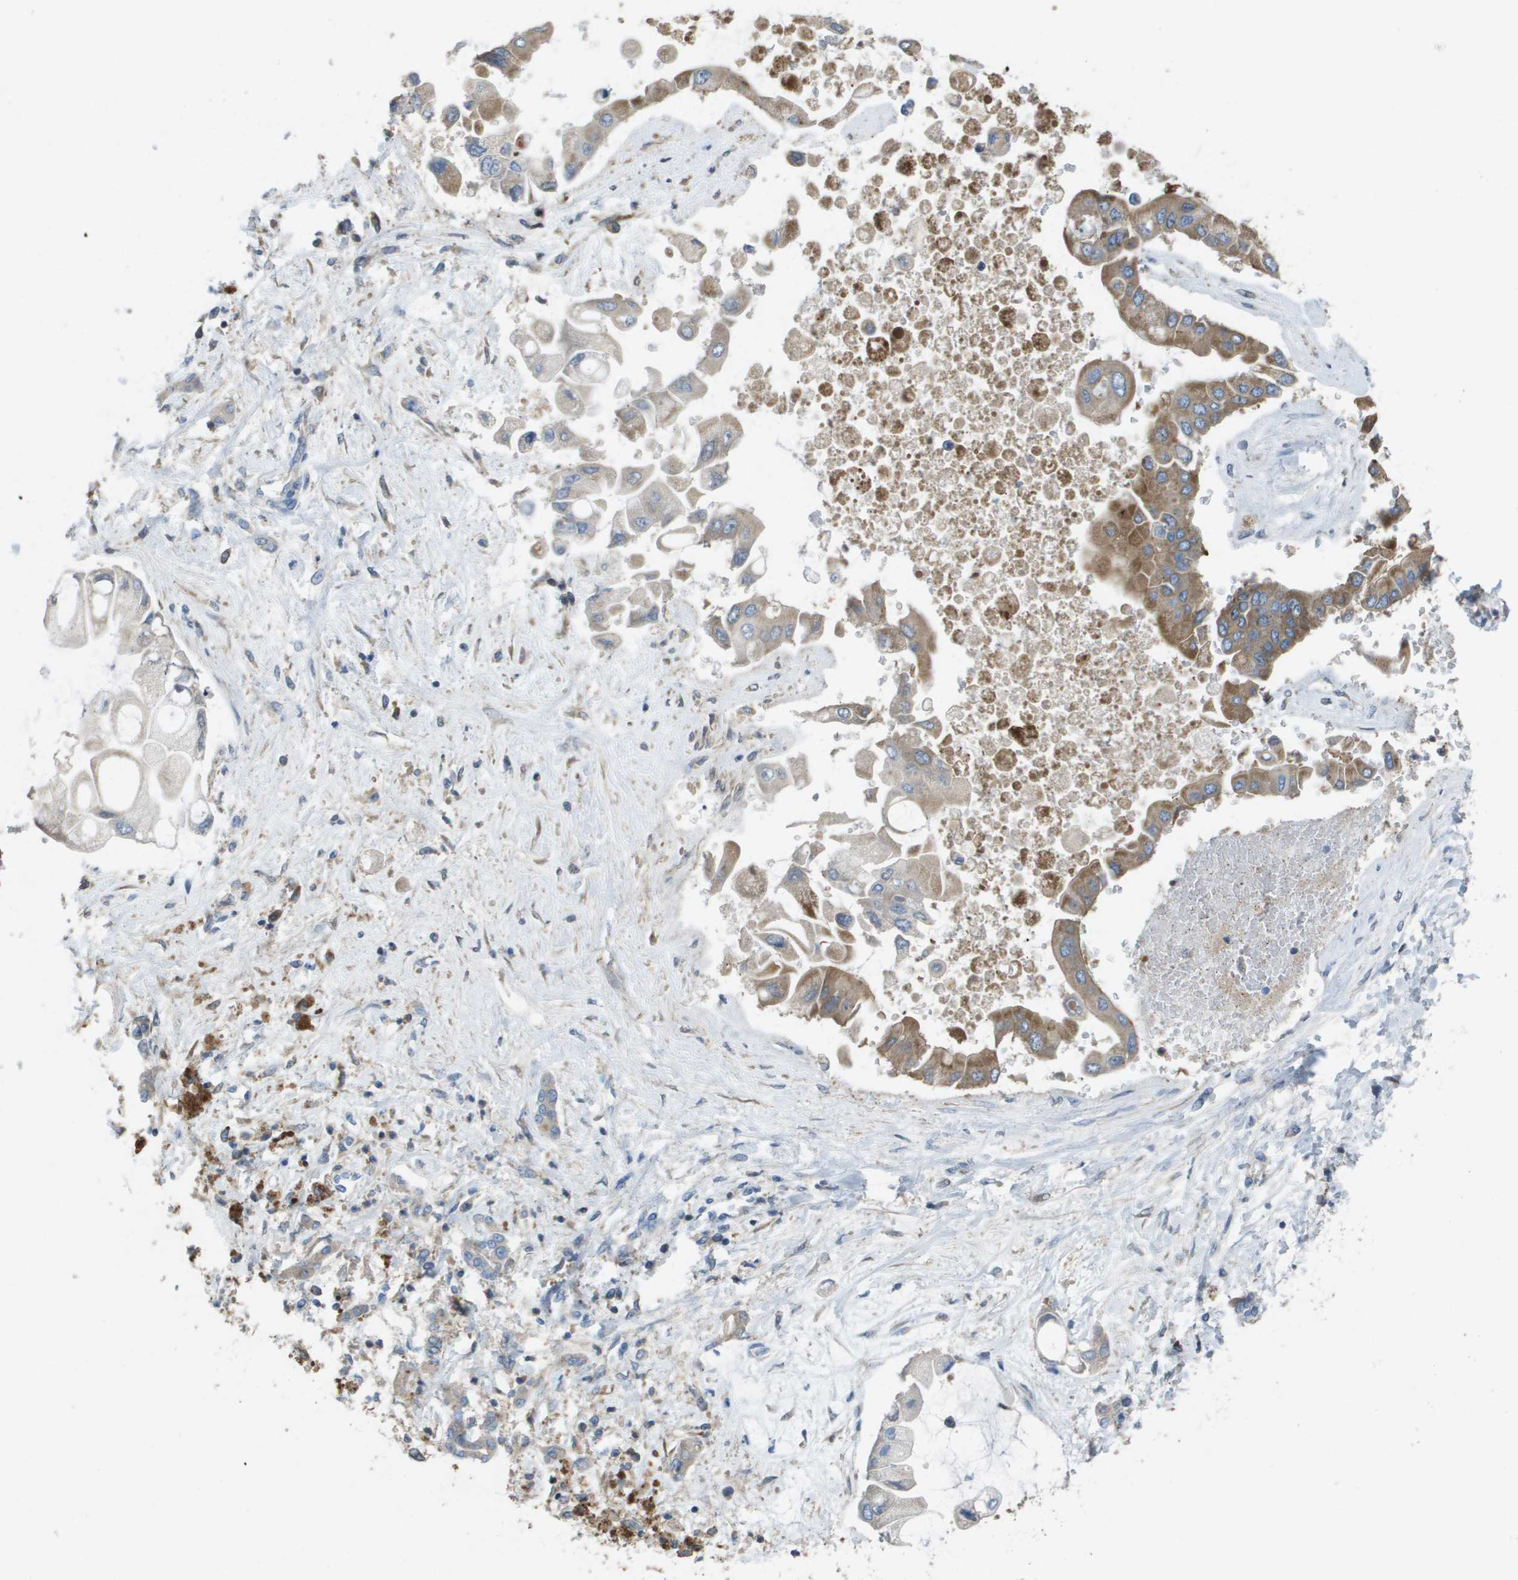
{"staining": {"intensity": "moderate", "quantity": ">75%", "location": "cytoplasmic/membranous"}, "tissue": "liver cancer", "cell_type": "Tumor cells", "image_type": "cancer", "snomed": [{"axis": "morphology", "description": "Cholangiocarcinoma"}, {"axis": "topography", "description": "Liver"}], "caption": "Cholangiocarcinoma (liver) stained for a protein (brown) reveals moderate cytoplasmic/membranous positive expression in about >75% of tumor cells.", "gene": "CLCA4", "patient": {"sex": "male", "age": 50}}